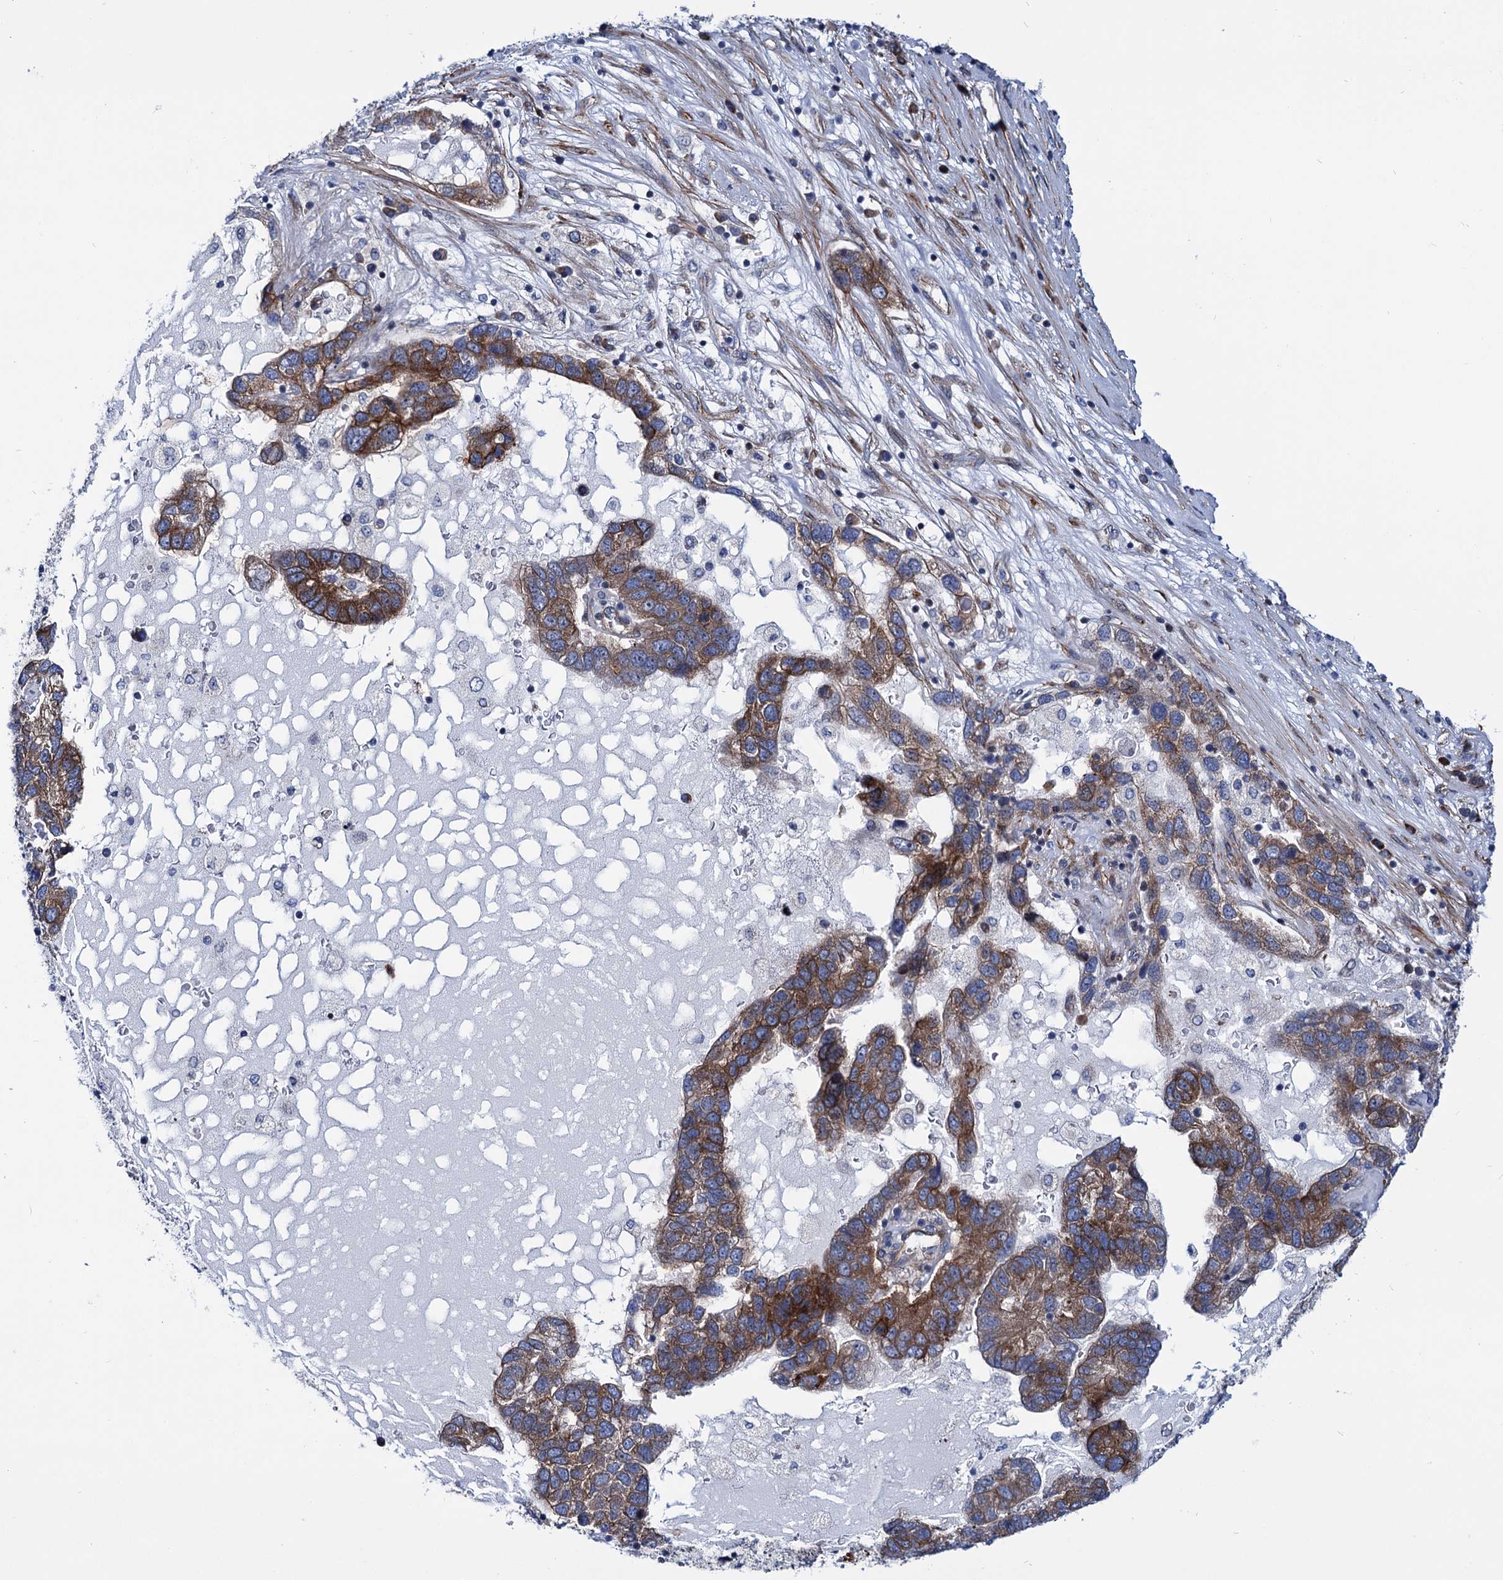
{"staining": {"intensity": "moderate", "quantity": "25%-75%", "location": "cytoplasmic/membranous"}, "tissue": "pancreatic cancer", "cell_type": "Tumor cells", "image_type": "cancer", "snomed": [{"axis": "morphology", "description": "Adenocarcinoma, NOS"}, {"axis": "topography", "description": "Pancreas"}], "caption": "Pancreatic cancer (adenocarcinoma) stained with a brown dye displays moderate cytoplasmic/membranous positive expression in about 25%-75% of tumor cells.", "gene": "THAP9", "patient": {"sex": "female", "age": 61}}